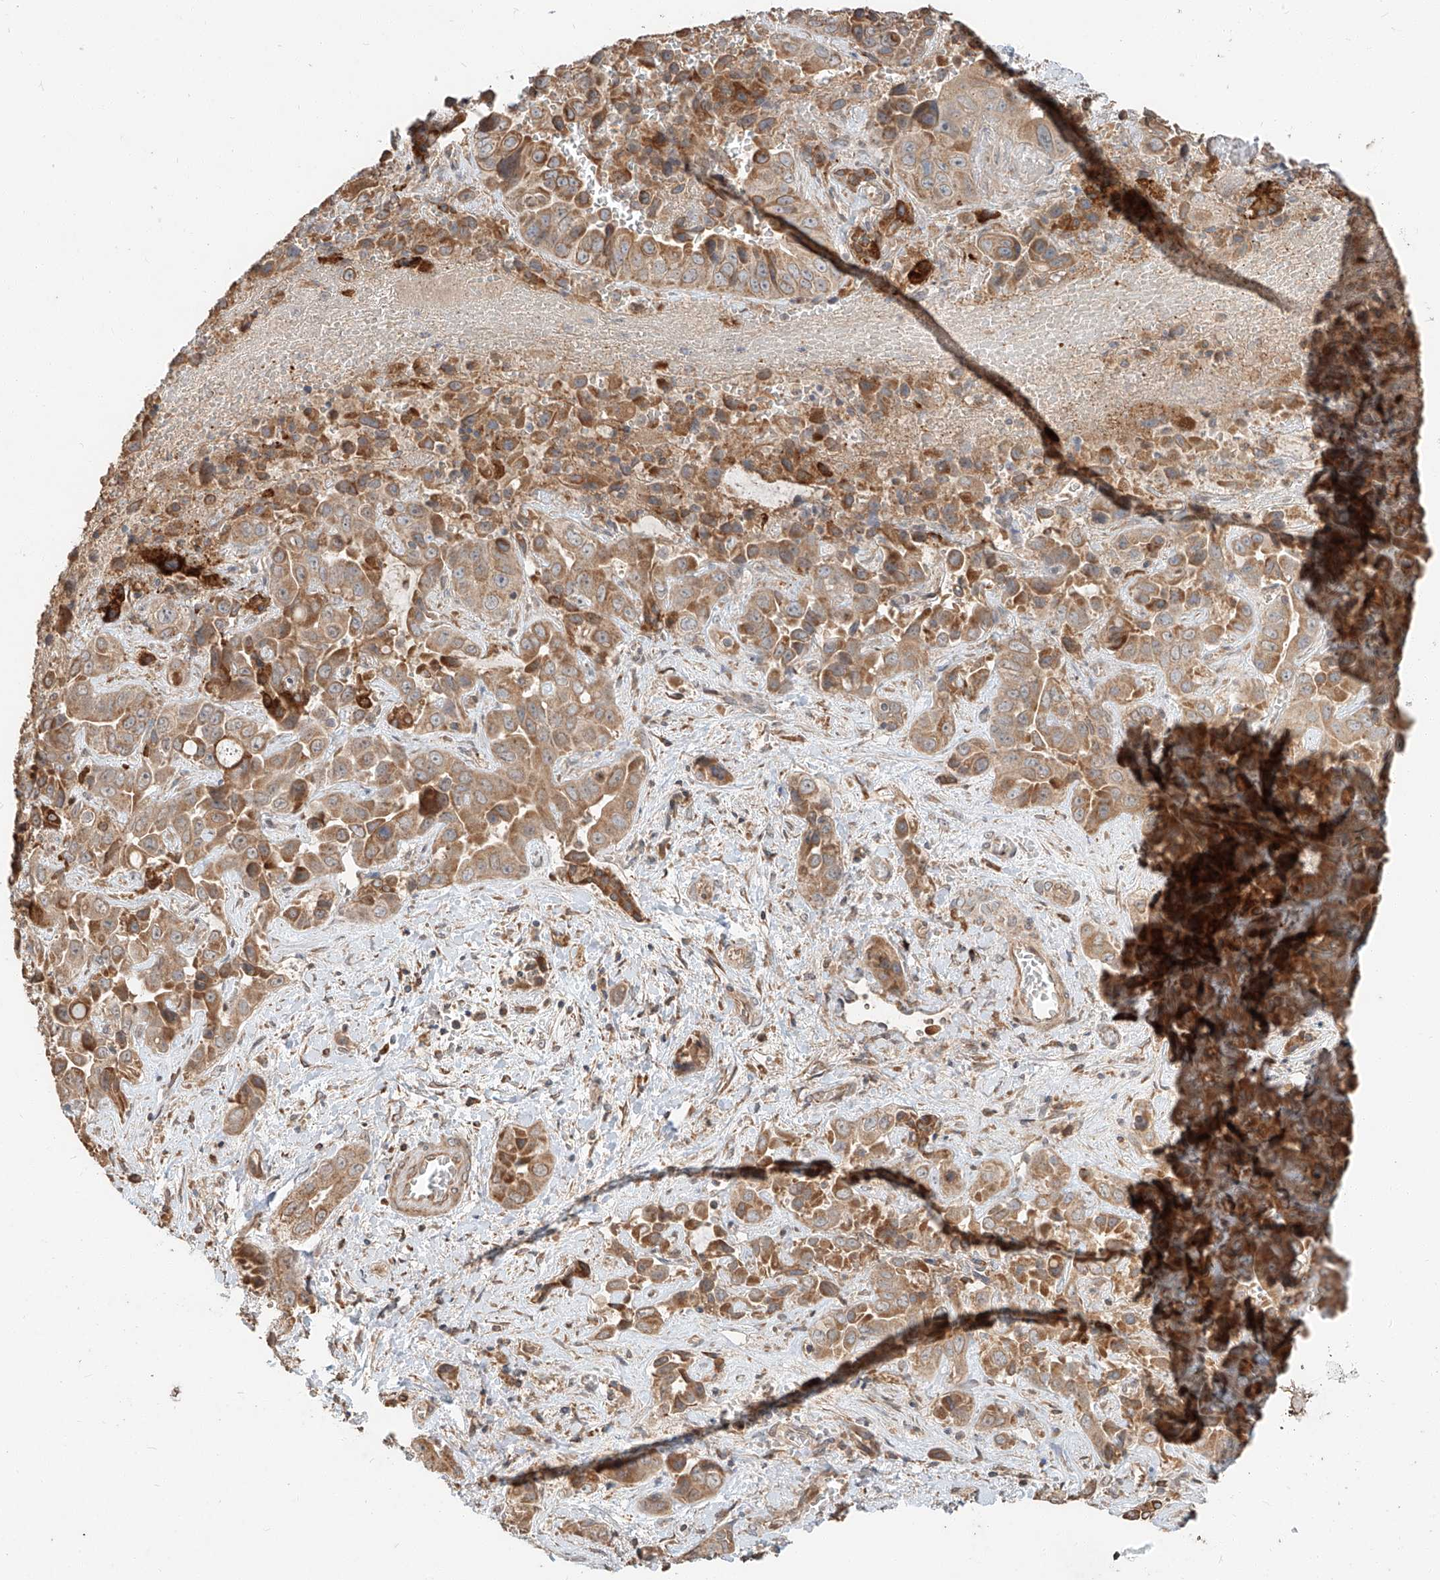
{"staining": {"intensity": "moderate", "quantity": ">75%", "location": "cytoplasmic/membranous"}, "tissue": "liver cancer", "cell_type": "Tumor cells", "image_type": "cancer", "snomed": [{"axis": "morphology", "description": "Cholangiocarcinoma"}, {"axis": "topography", "description": "Liver"}], "caption": "Protein staining shows moderate cytoplasmic/membranous positivity in approximately >75% of tumor cells in liver cancer.", "gene": "STX19", "patient": {"sex": "female", "age": 52}}